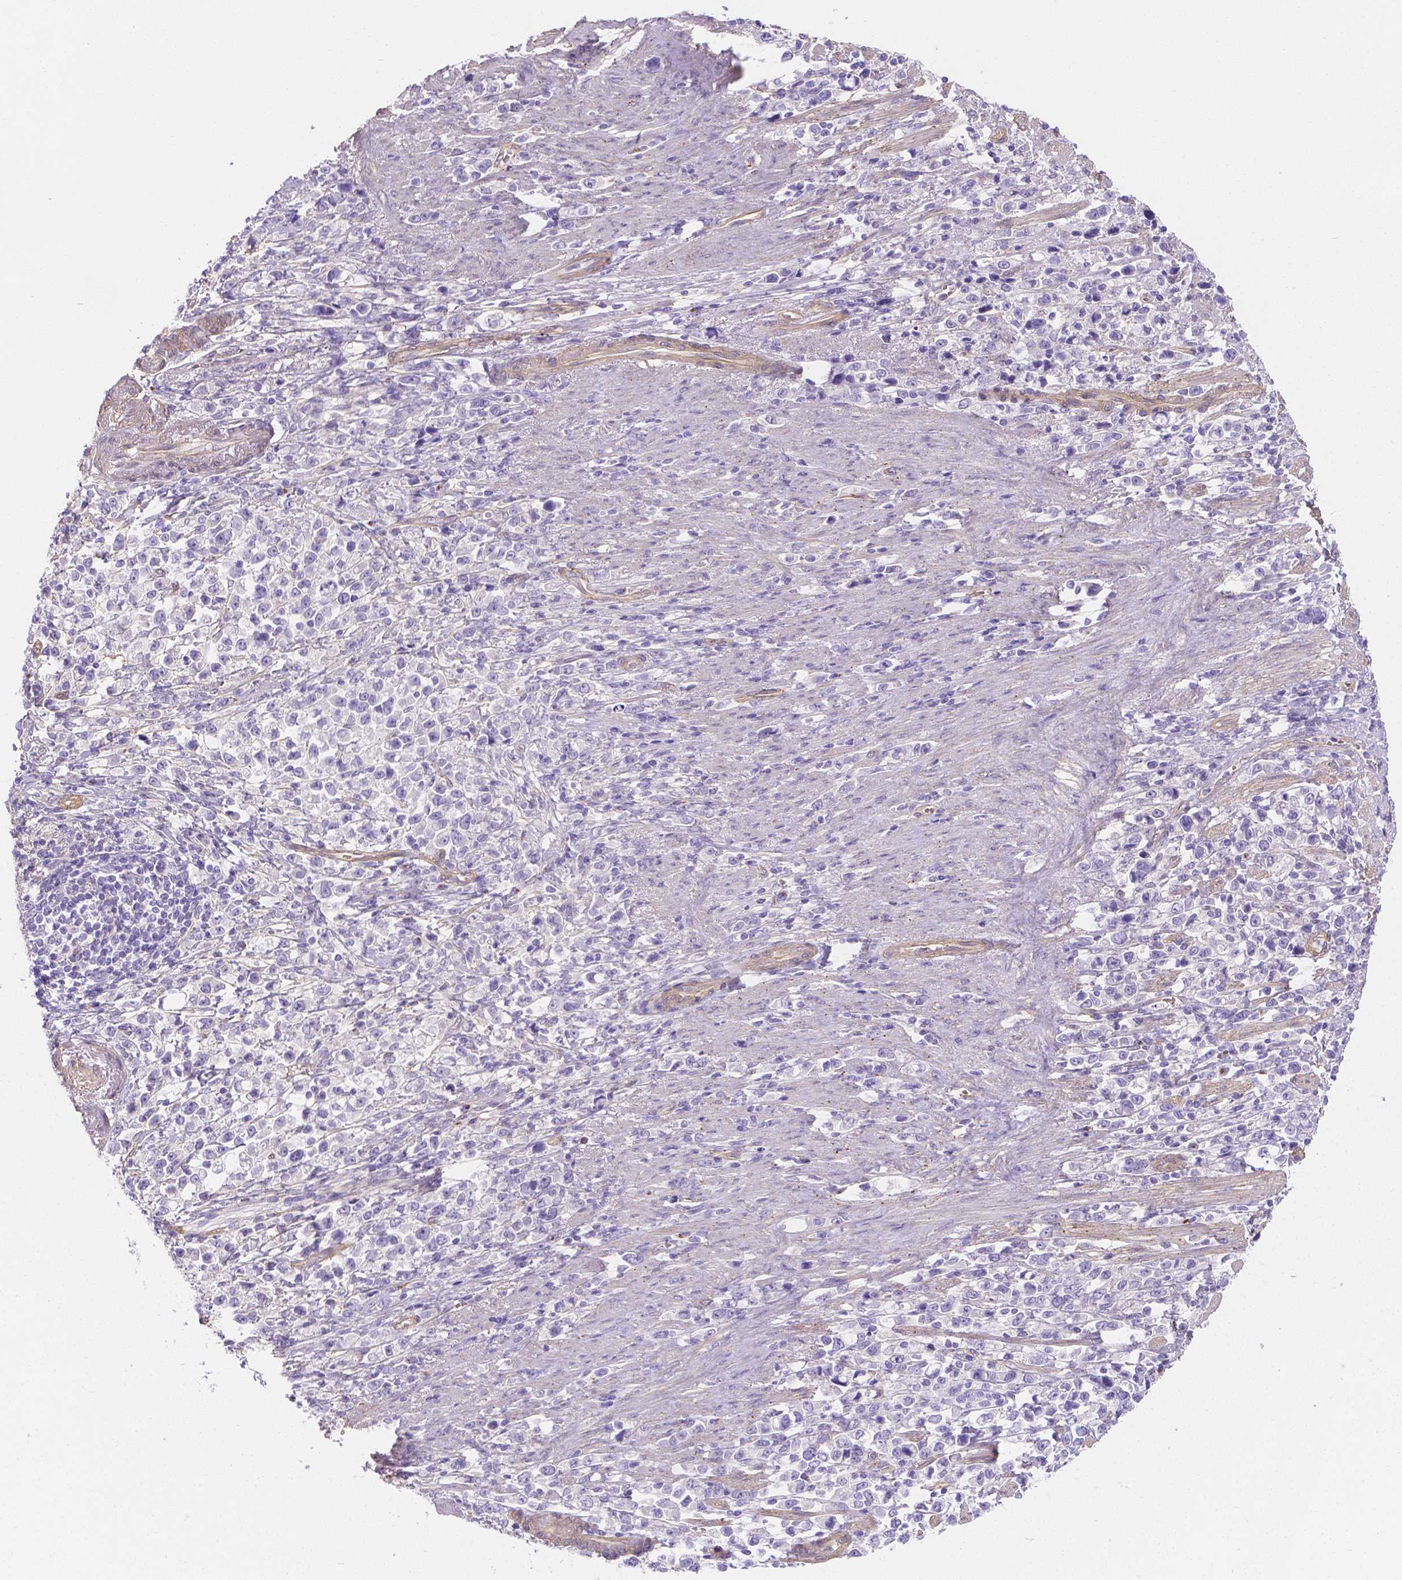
{"staining": {"intensity": "negative", "quantity": "none", "location": "none"}, "tissue": "stomach cancer", "cell_type": "Tumor cells", "image_type": "cancer", "snomed": [{"axis": "morphology", "description": "Adenocarcinoma, NOS"}, {"axis": "topography", "description": "Stomach"}], "caption": "IHC of stomach cancer (adenocarcinoma) demonstrates no staining in tumor cells.", "gene": "SLC40A1", "patient": {"sex": "male", "age": 63}}